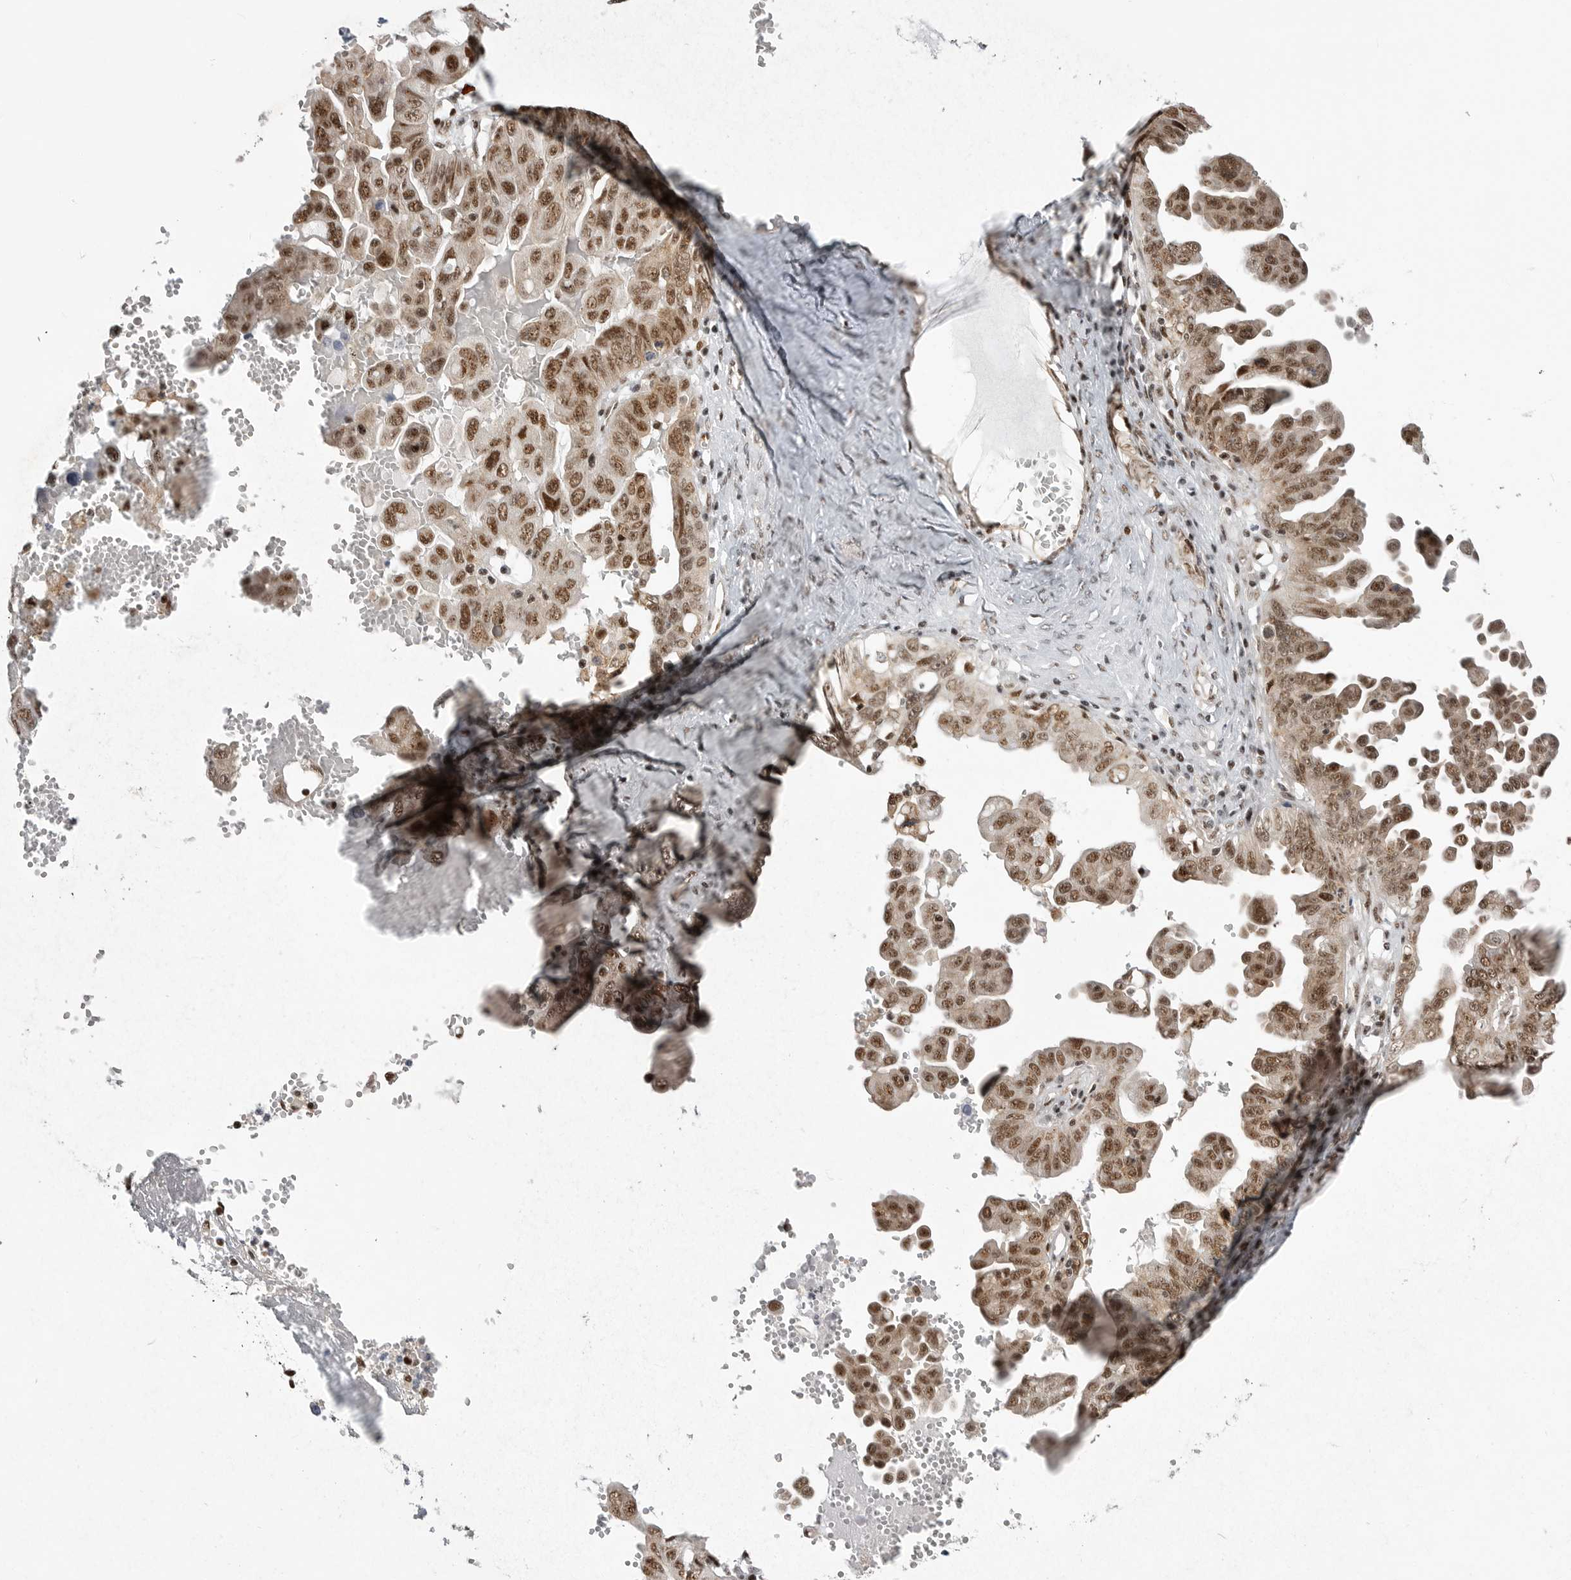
{"staining": {"intensity": "moderate", "quantity": ">75%", "location": "nuclear"}, "tissue": "ovarian cancer", "cell_type": "Tumor cells", "image_type": "cancer", "snomed": [{"axis": "morphology", "description": "Carcinoma, endometroid"}, {"axis": "topography", "description": "Ovary"}], "caption": "A photomicrograph of human ovarian cancer stained for a protein reveals moderate nuclear brown staining in tumor cells. The protein is stained brown, and the nuclei are stained in blue (DAB (3,3'-diaminobenzidine) IHC with brightfield microscopy, high magnification).", "gene": "GPATCH2", "patient": {"sex": "female", "age": 62}}